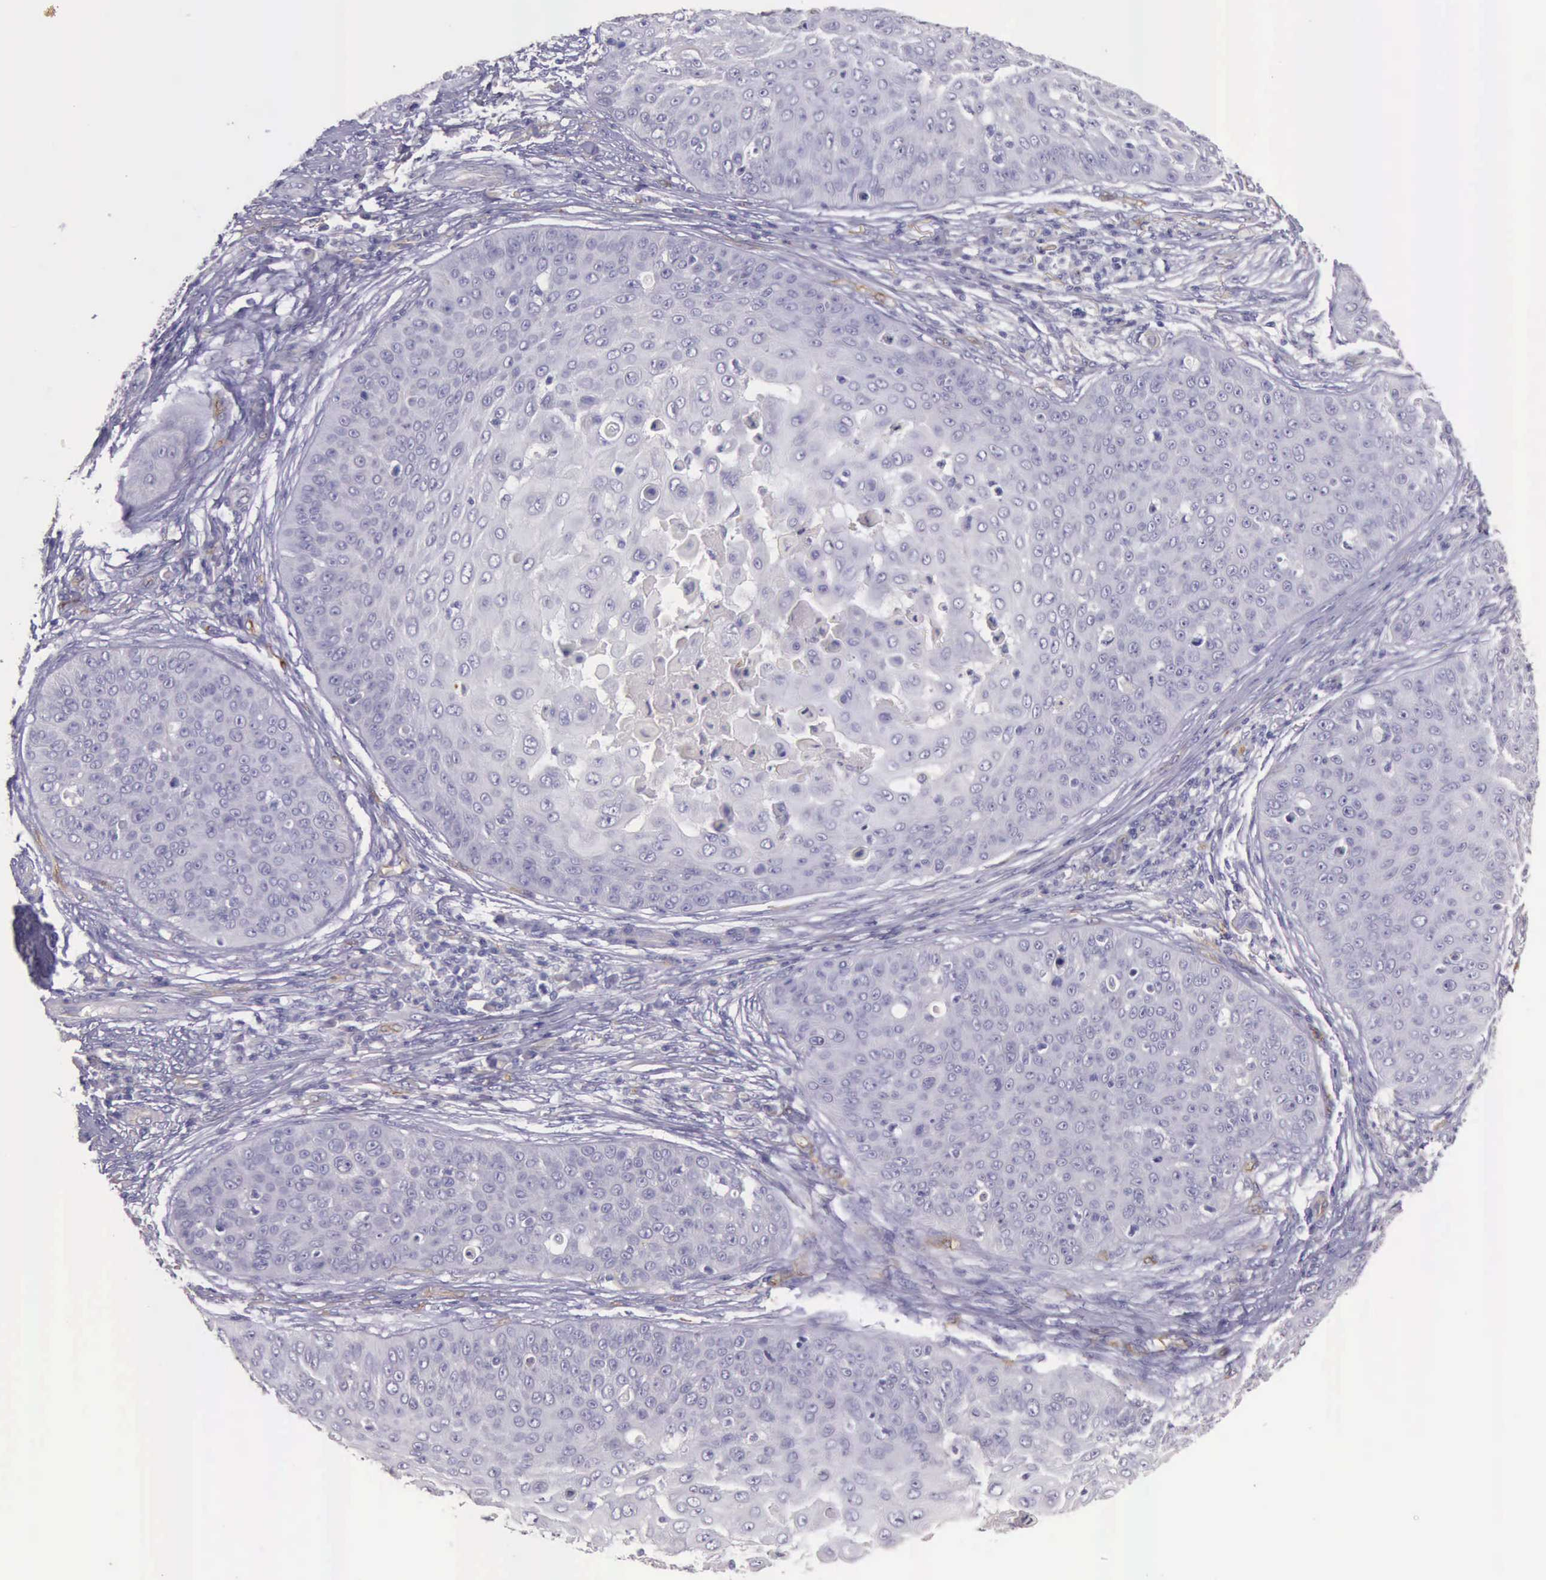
{"staining": {"intensity": "negative", "quantity": "none", "location": "none"}, "tissue": "skin cancer", "cell_type": "Tumor cells", "image_type": "cancer", "snomed": [{"axis": "morphology", "description": "Squamous cell carcinoma, NOS"}, {"axis": "topography", "description": "Skin"}], "caption": "This is a image of immunohistochemistry (IHC) staining of skin cancer, which shows no expression in tumor cells.", "gene": "TCEANC", "patient": {"sex": "male", "age": 82}}